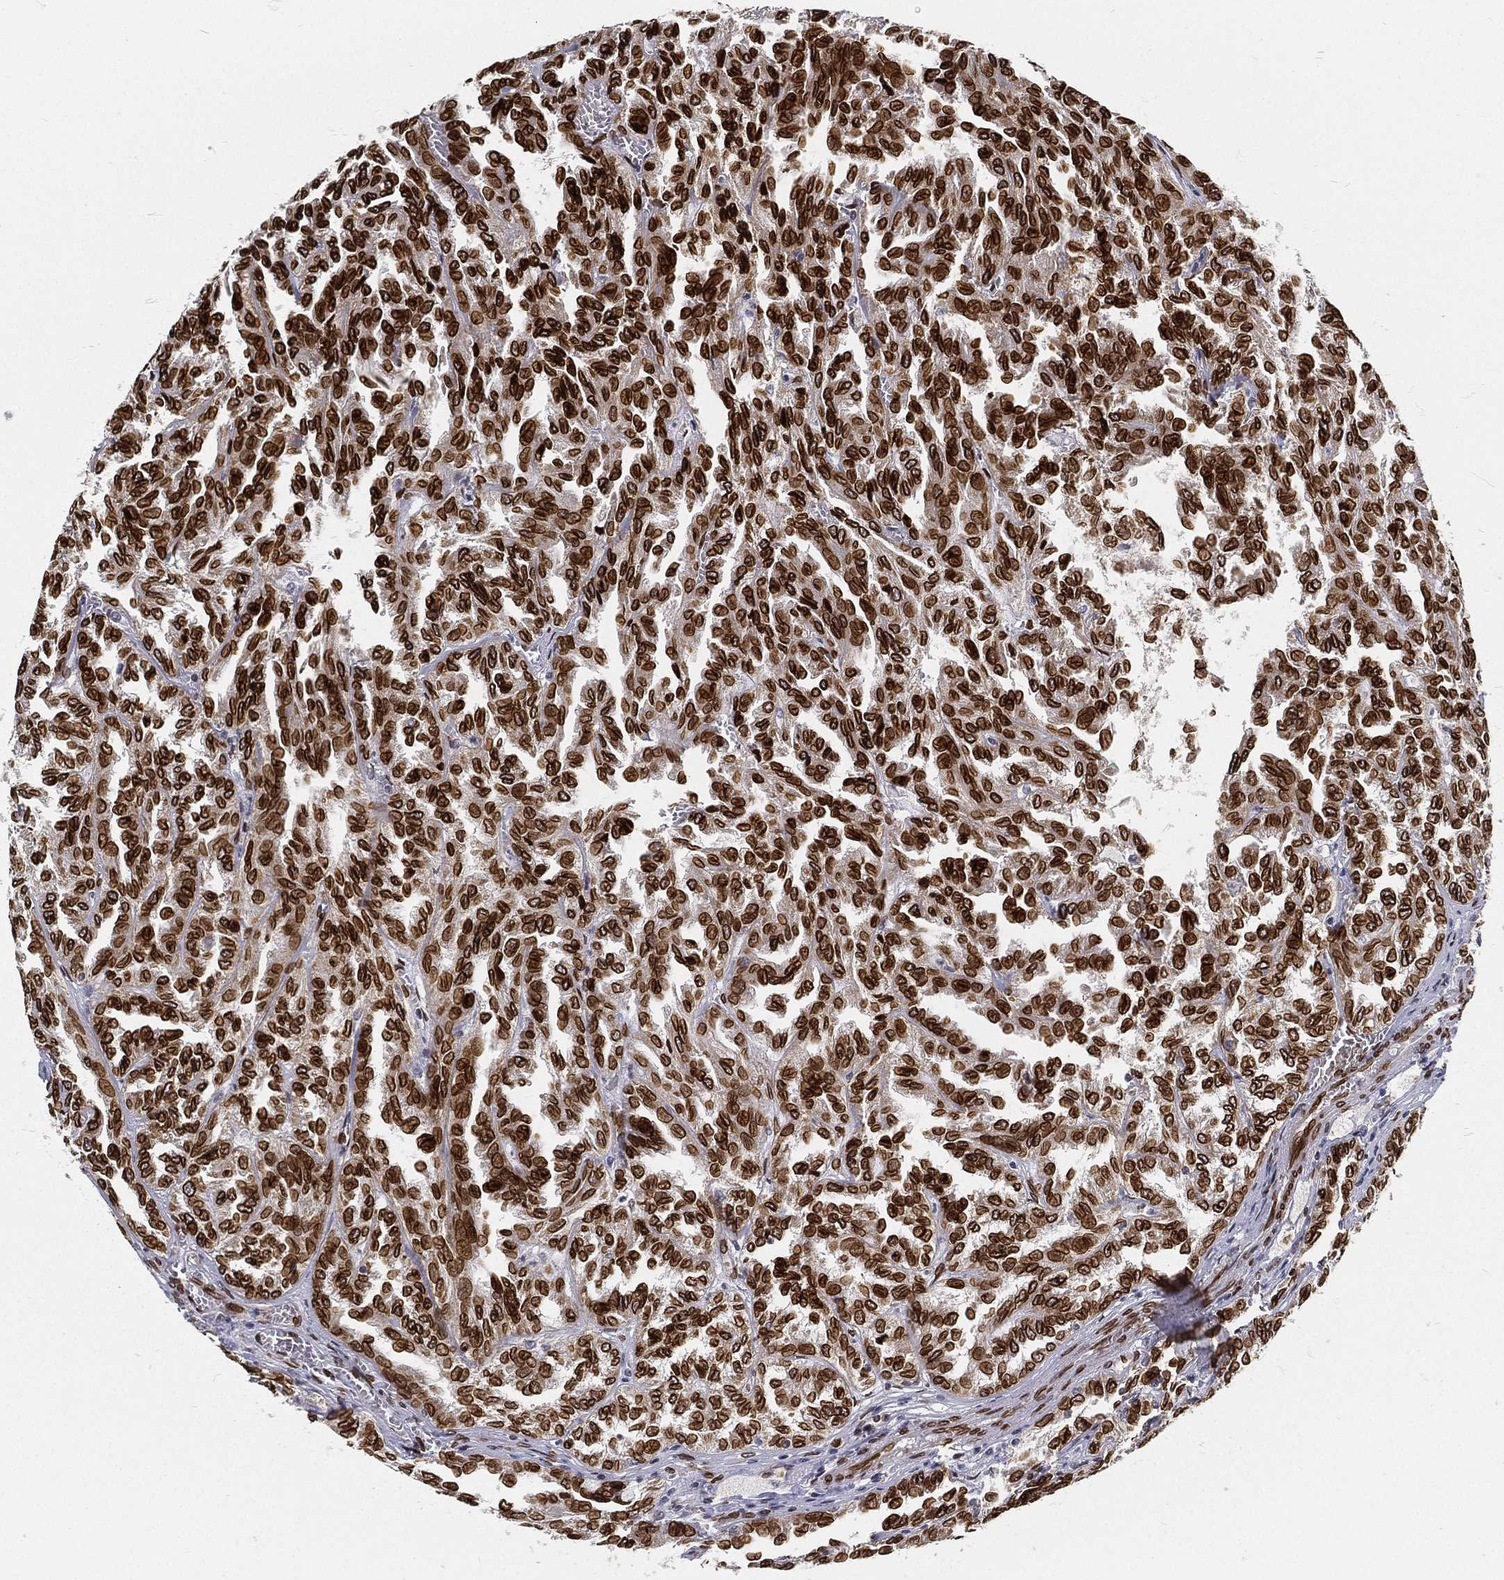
{"staining": {"intensity": "strong", "quantity": ">75%", "location": "cytoplasmic/membranous,nuclear"}, "tissue": "renal cancer", "cell_type": "Tumor cells", "image_type": "cancer", "snomed": [{"axis": "morphology", "description": "Adenocarcinoma, NOS"}, {"axis": "topography", "description": "Kidney"}], "caption": "Immunohistochemical staining of renal cancer (adenocarcinoma) exhibits strong cytoplasmic/membranous and nuclear protein positivity in about >75% of tumor cells. (DAB IHC with brightfield microscopy, high magnification).", "gene": "PALB2", "patient": {"sex": "male", "age": 79}}